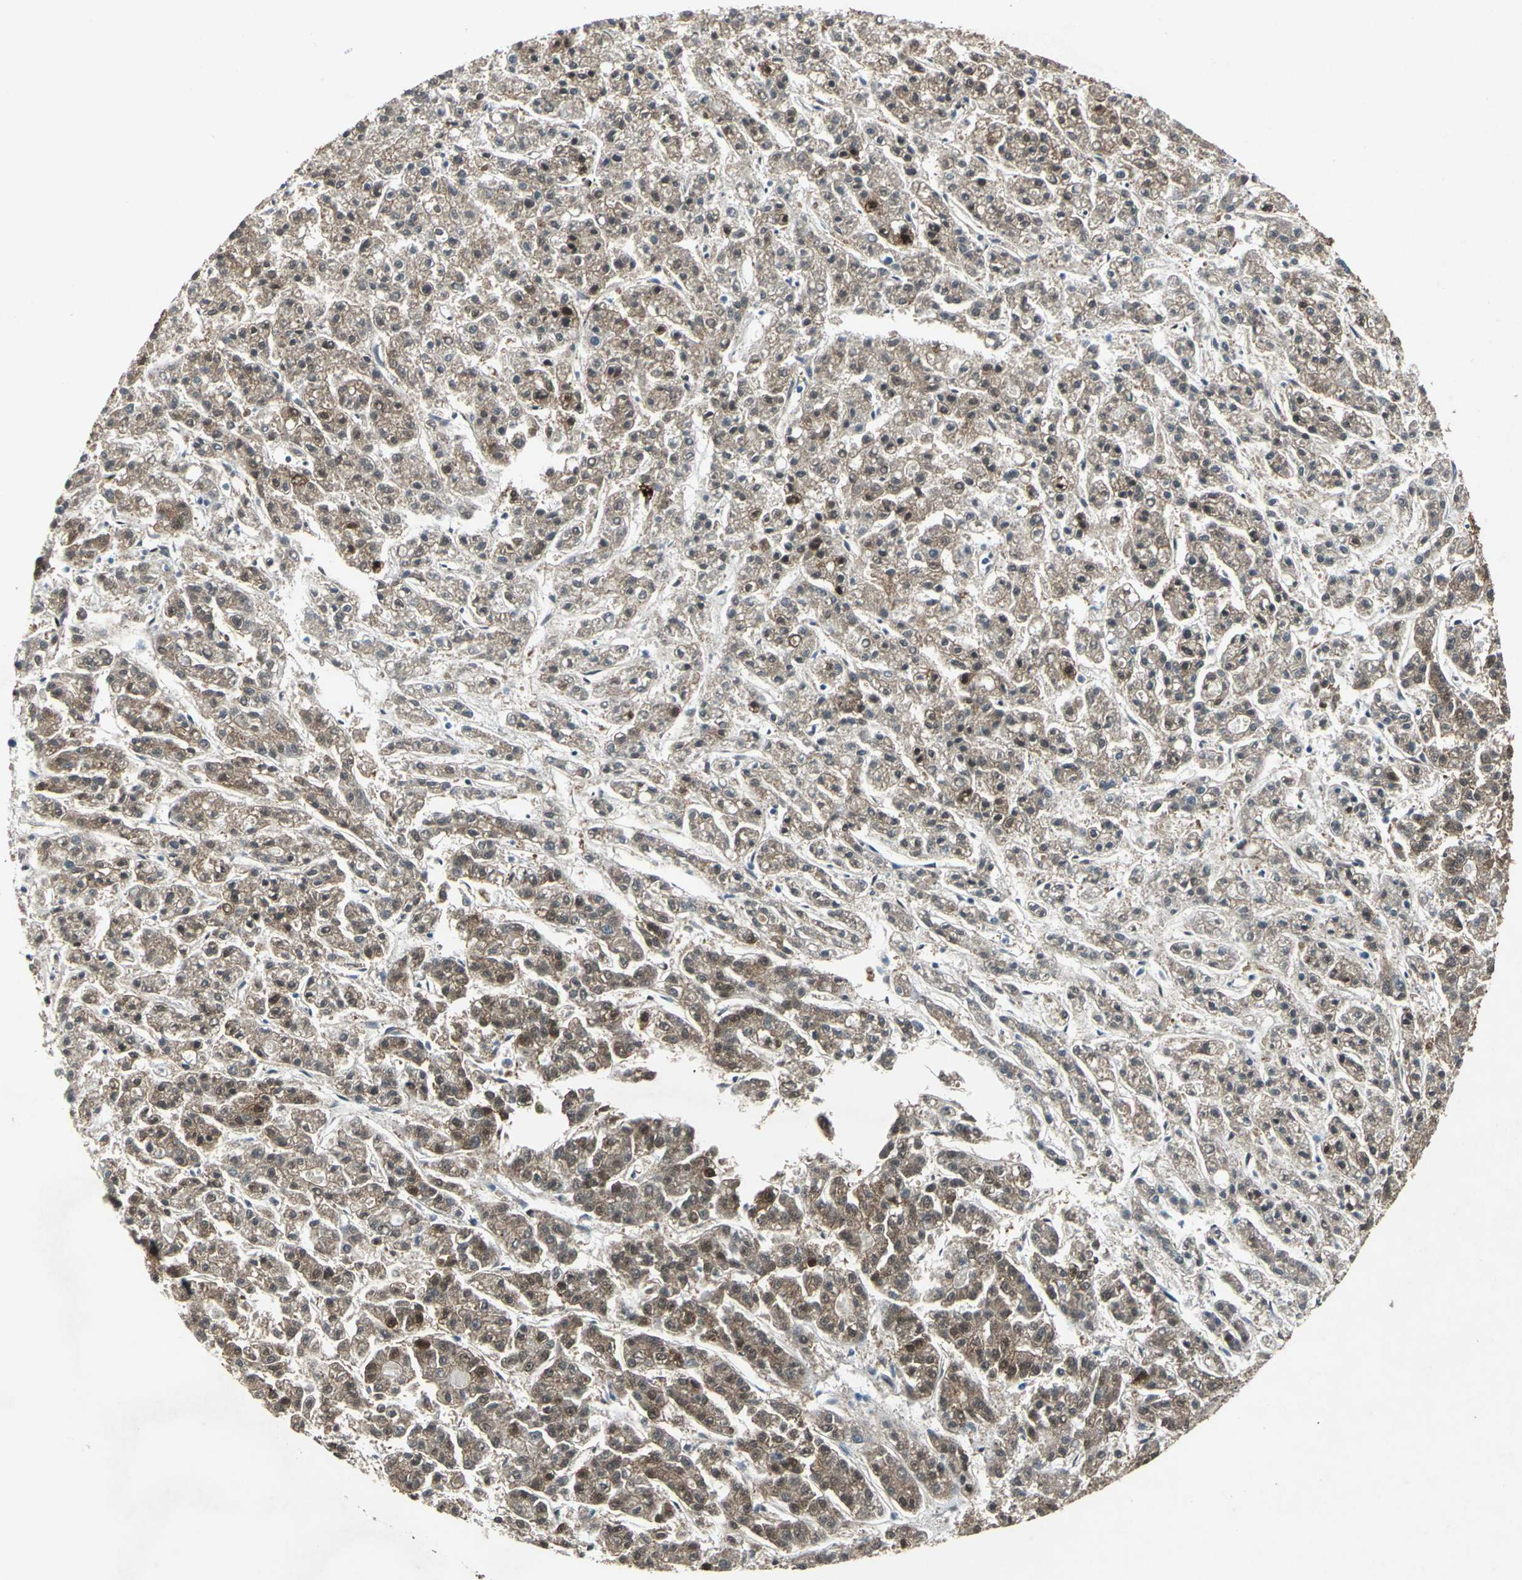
{"staining": {"intensity": "moderate", "quantity": ">75%", "location": "cytoplasmic/membranous"}, "tissue": "liver cancer", "cell_type": "Tumor cells", "image_type": "cancer", "snomed": [{"axis": "morphology", "description": "Carcinoma, Hepatocellular, NOS"}, {"axis": "topography", "description": "Liver"}], "caption": "Tumor cells exhibit moderate cytoplasmic/membranous expression in about >75% of cells in liver cancer. (DAB IHC with brightfield microscopy, high magnification).", "gene": "RRM2B", "patient": {"sex": "male", "age": 70}}